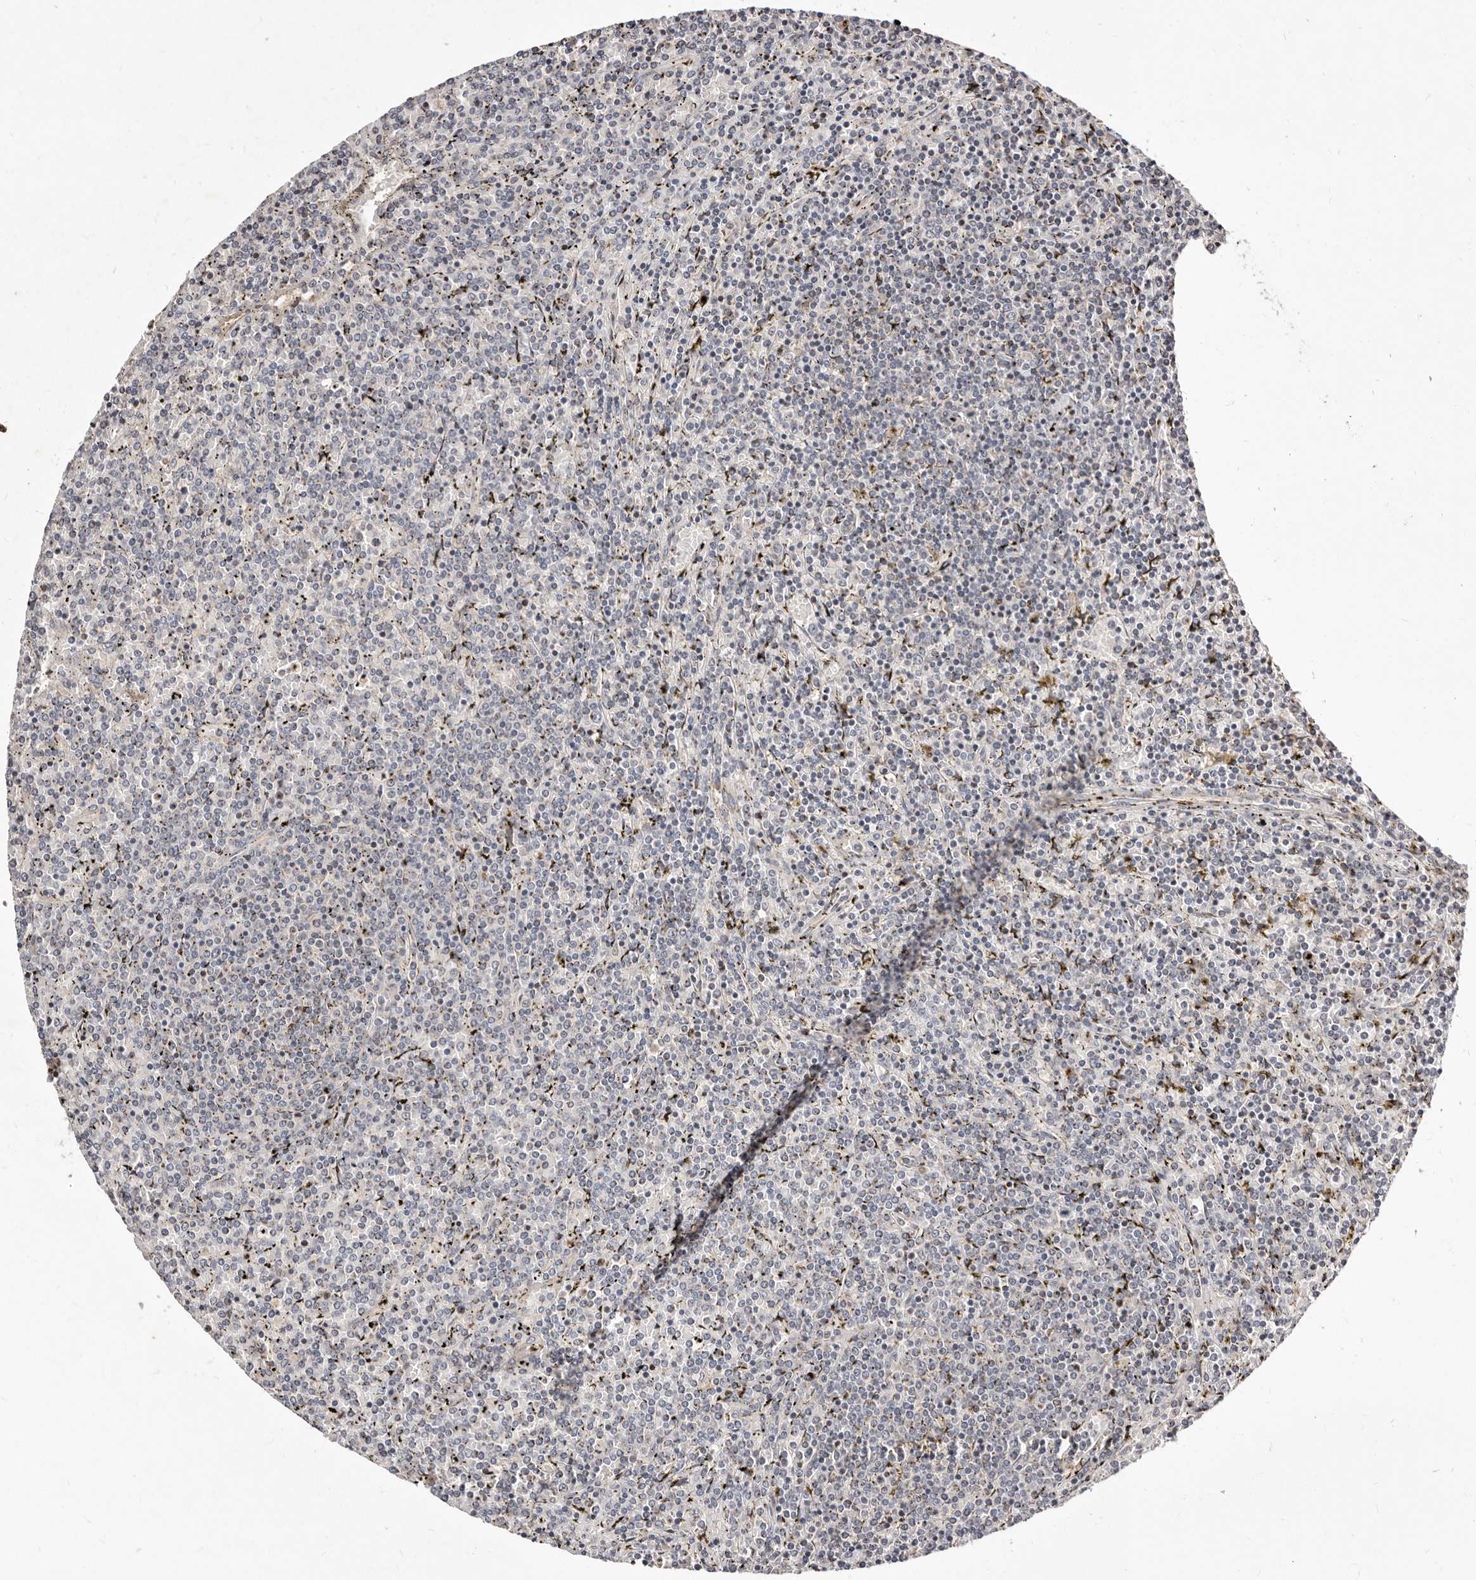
{"staining": {"intensity": "negative", "quantity": "none", "location": "none"}, "tissue": "lymphoma", "cell_type": "Tumor cells", "image_type": "cancer", "snomed": [{"axis": "morphology", "description": "Malignant lymphoma, non-Hodgkin's type, Low grade"}, {"axis": "topography", "description": "Spleen"}], "caption": "Immunohistochemistry image of lymphoma stained for a protein (brown), which shows no expression in tumor cells.", "gene": "DACT2", "patient": {"sex": "female", "age": 19}}